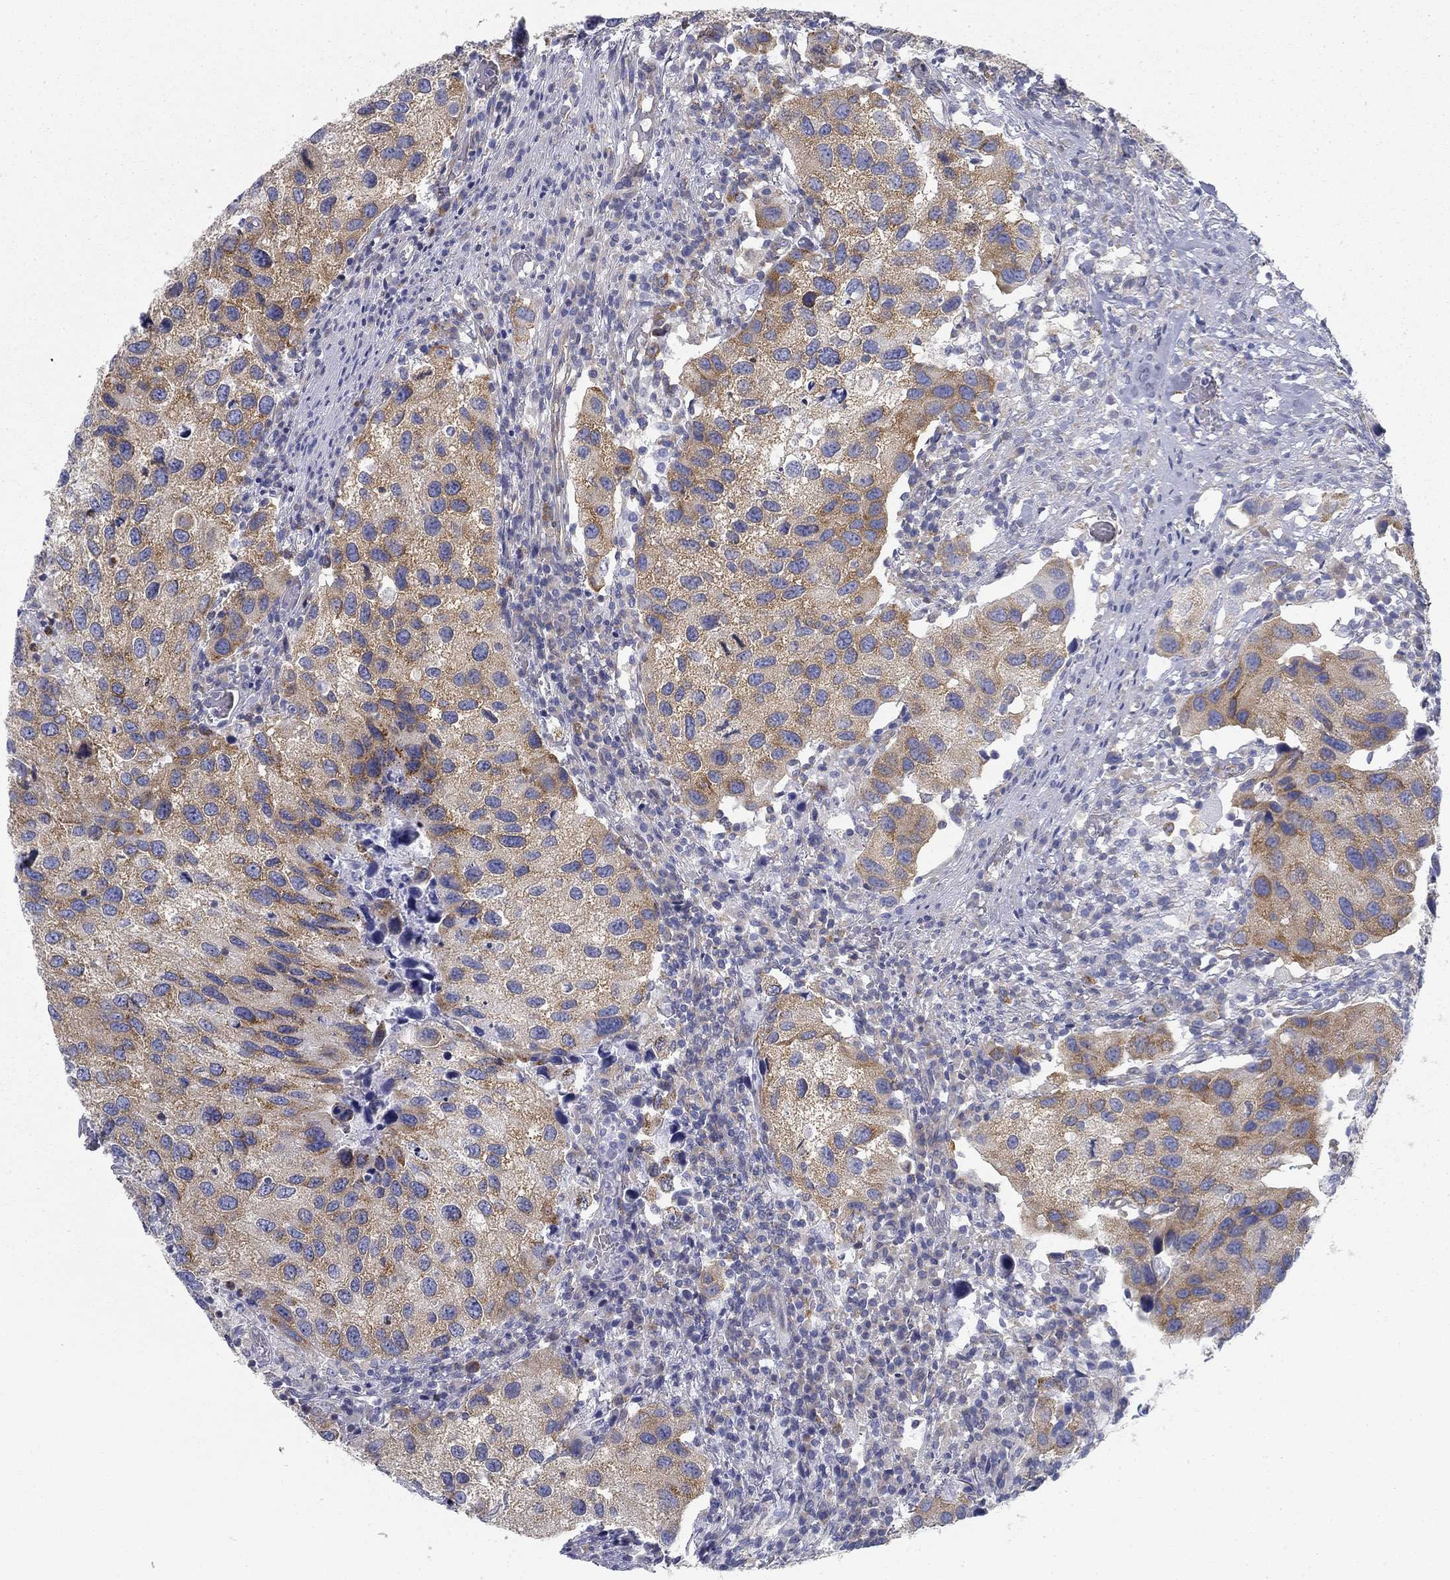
{"staining": {"intensity": "moderate", "quantity": ">75%", "location": "cytoplasmic/membranous"}, "tissue": "urothelial cancer", "cell_type": "Tumor cells", "image_type": "cancer", "snomed": [{"axis": "morphology", "description": "Urothelial carcinoma, High grade"}, {"axis": "topography", "description": "Urinary bladder"}], "caption": "Brown immunohistochemical staining in human high-grade urothelial carcinoma displays moderate cytoplasmic/membranous staining in approximately >75% of tumor cells.", "gene": "FXR1", "patient": {"sex": "male", "age": 79}}